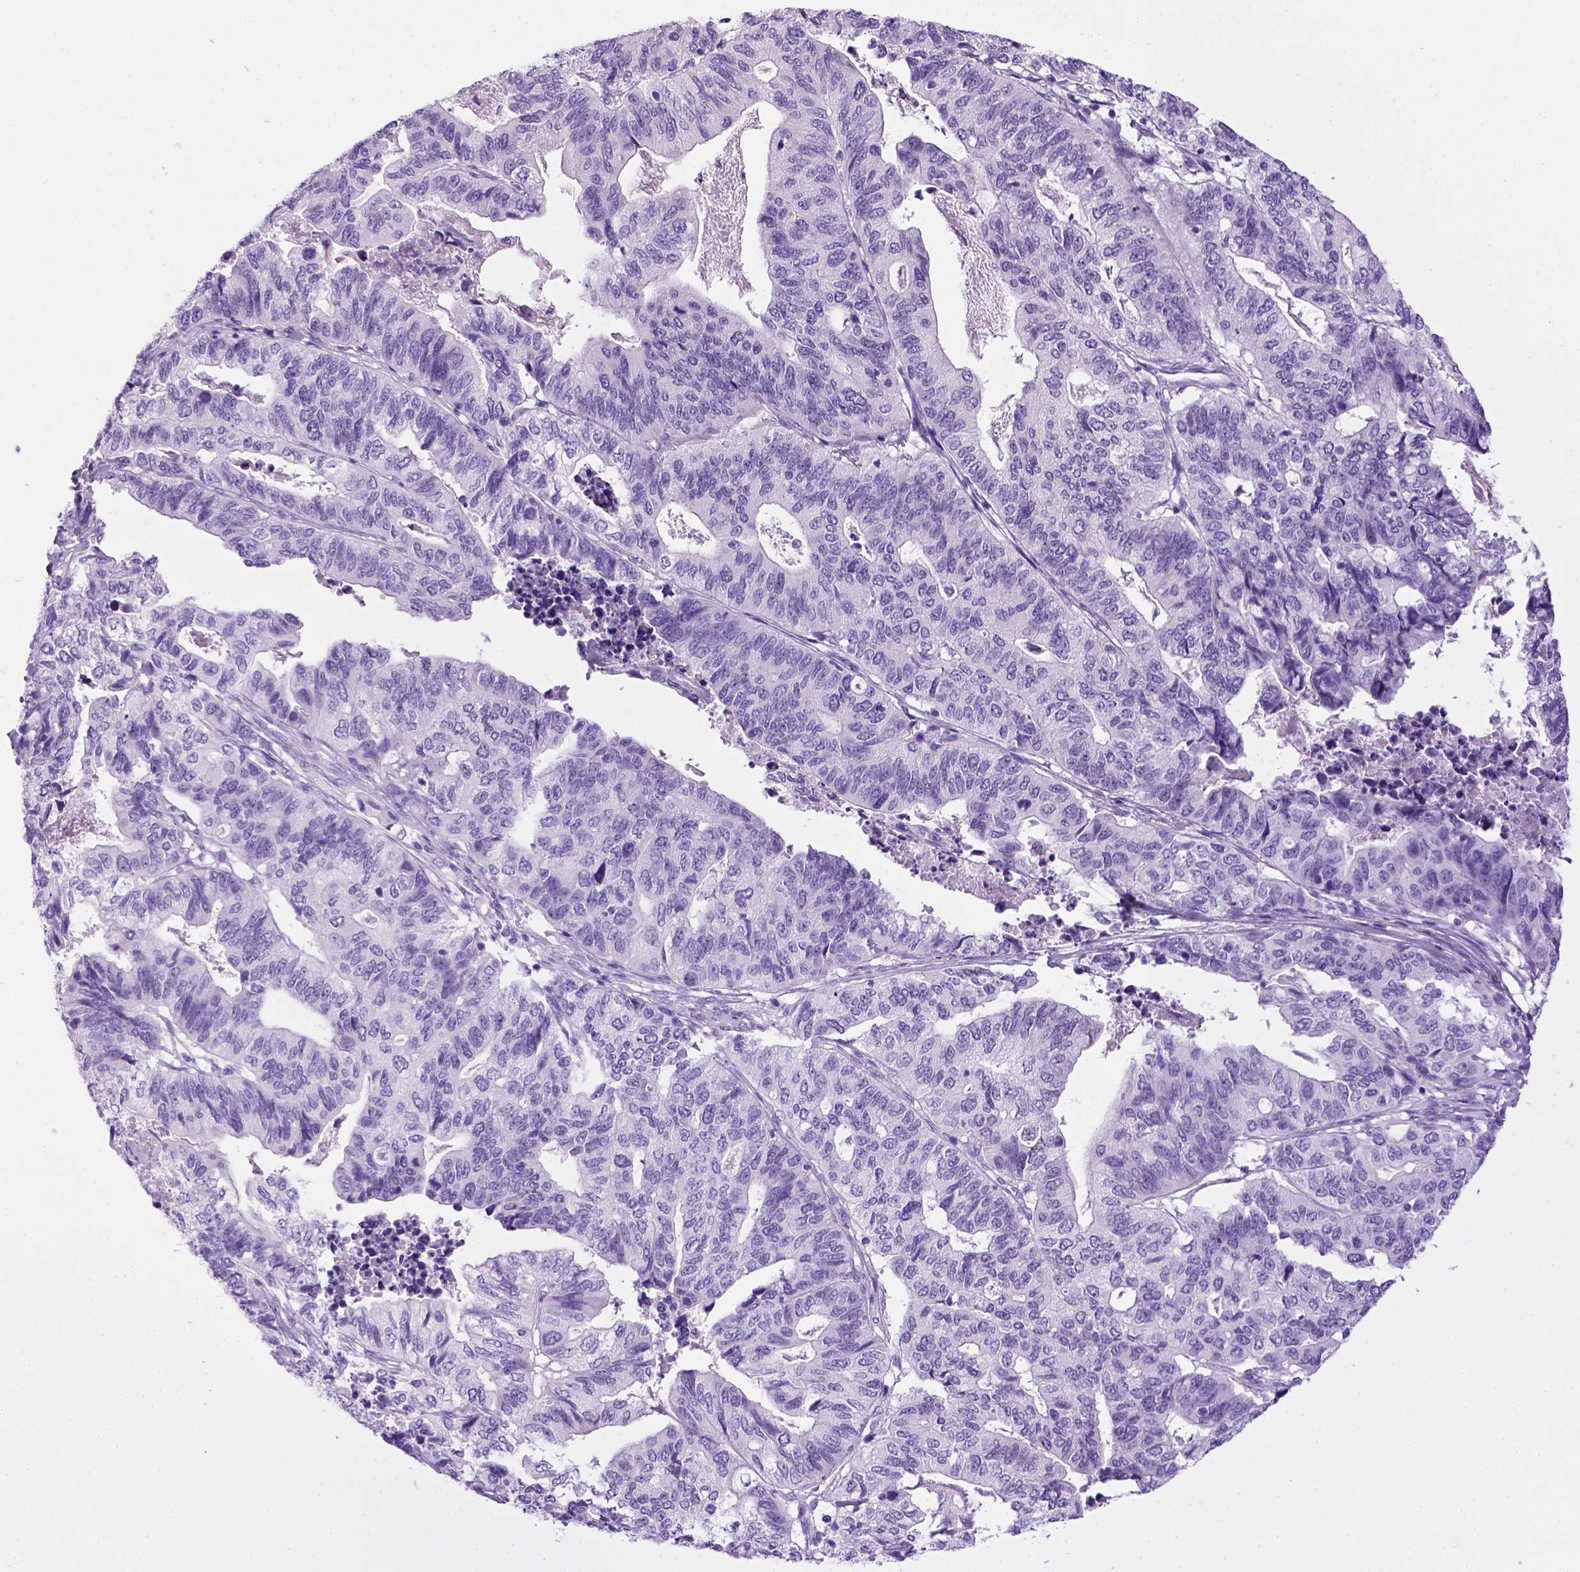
{"staining": {"intensity": "negative", "quantity": "none", "location": "none"}, "tissue": "stomach cancer", "cell_type": "Tumor cells", "image_type": "cancer", "snomed": [{"axis": "morphology", "description": "Adenocarcinoma, NOS"}, {"axis": "topography", "description": "Stomach, upper"}], "caption": "Protein analysis of stomach cancer reveals no significant staining in tumor cells.", "gene": "SGCG", "patient": {"sex": "female", "age": 67}}